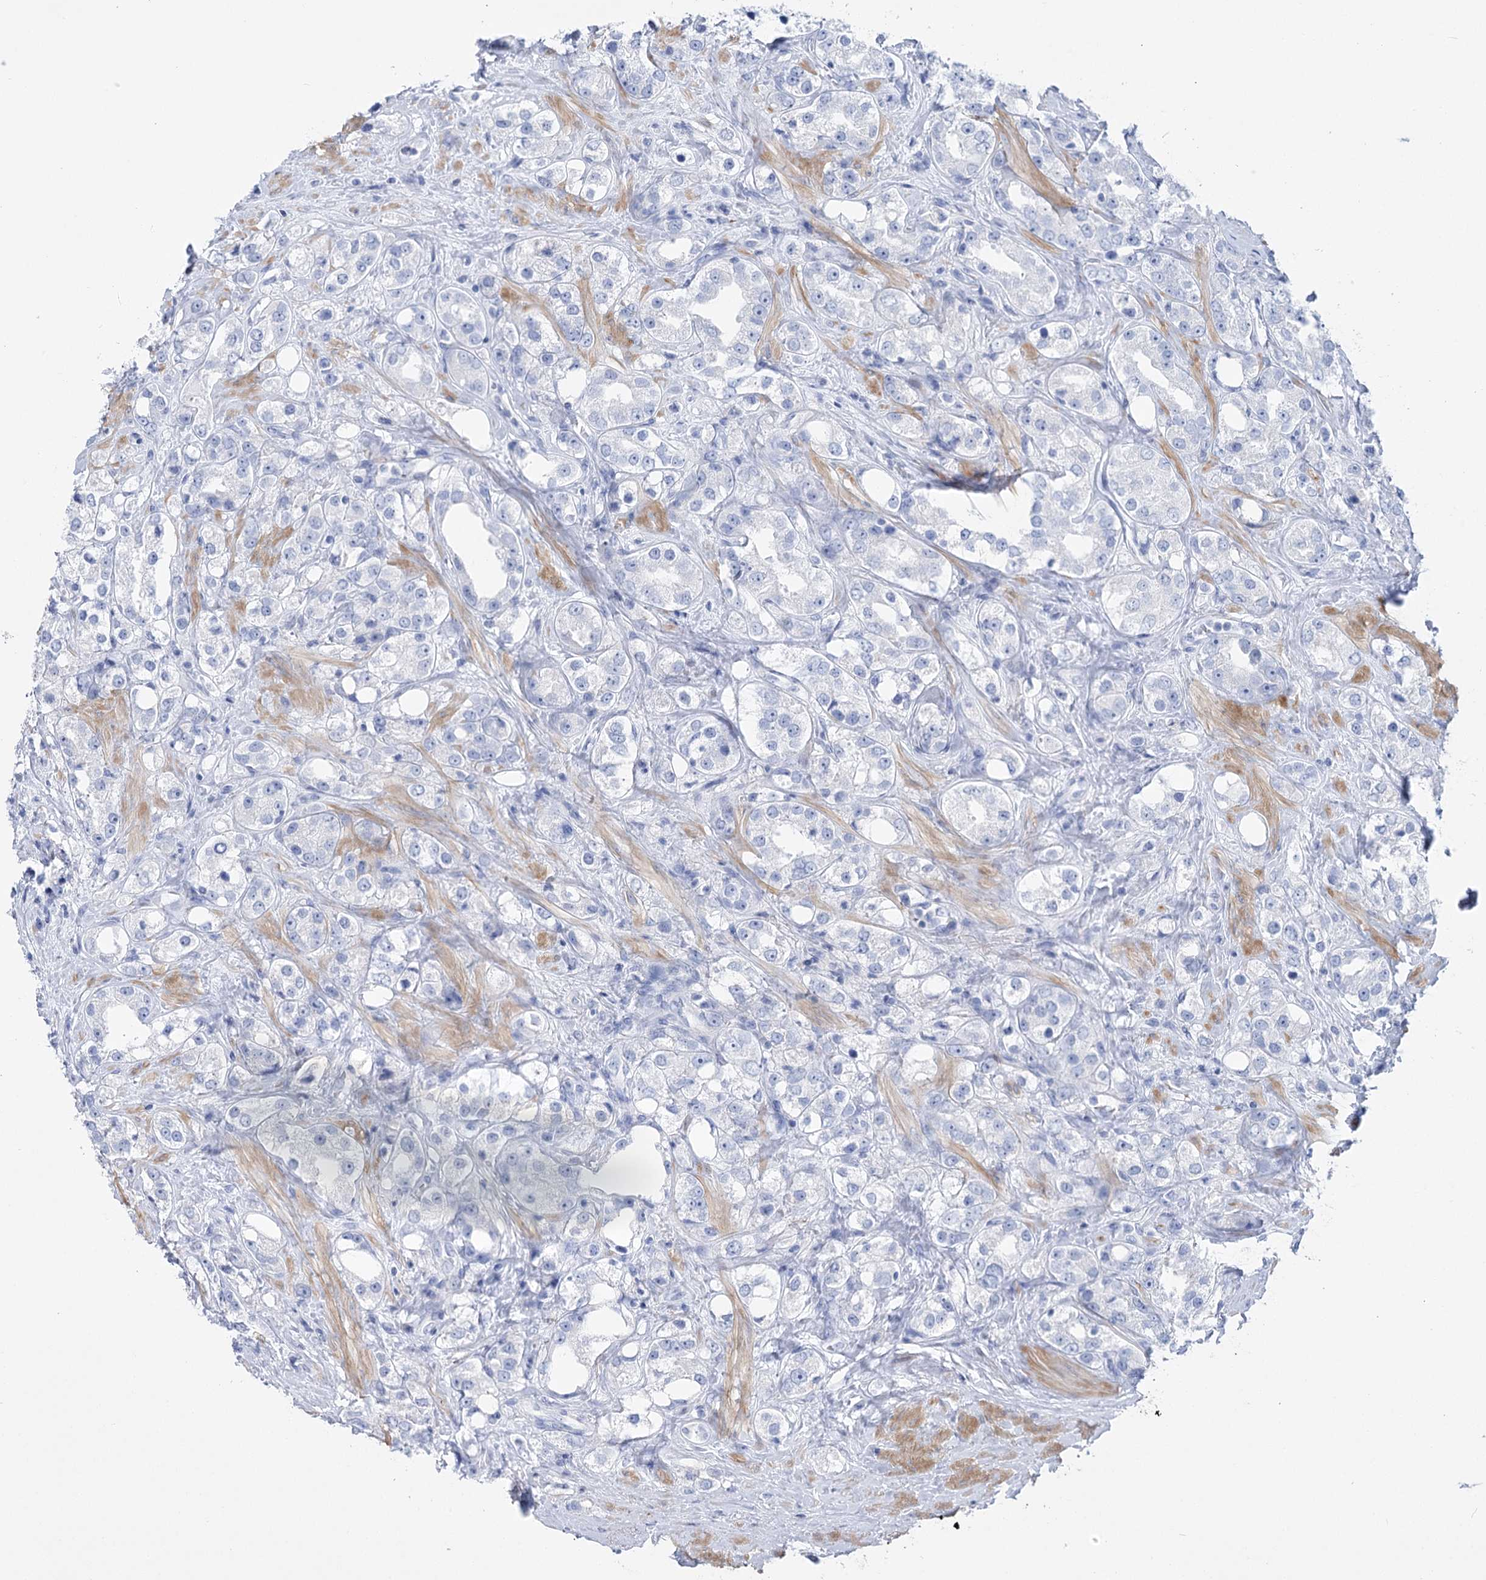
{"staining": {"intensity": "negative", "quantity": "none", "location": "none"}, "tissue": "prostate cancer", "cell_type": "Tumor cells", "image_type": "cancer", "snomed": [{"axis": "morphology", "description": "Adenocarcinoma, NOS"}, {"axis": "topography", "description": "Prostate"}], "caption": "This photomicrograph is of adenocarcinoma (prostate) stained with immunohistochemistry to label a protein in brown with the nuclei are counter-stained blue. There is no expression in tumor cells.", "gene": "PCDHA1", "patient": {"sex": "male", "age": 79}}